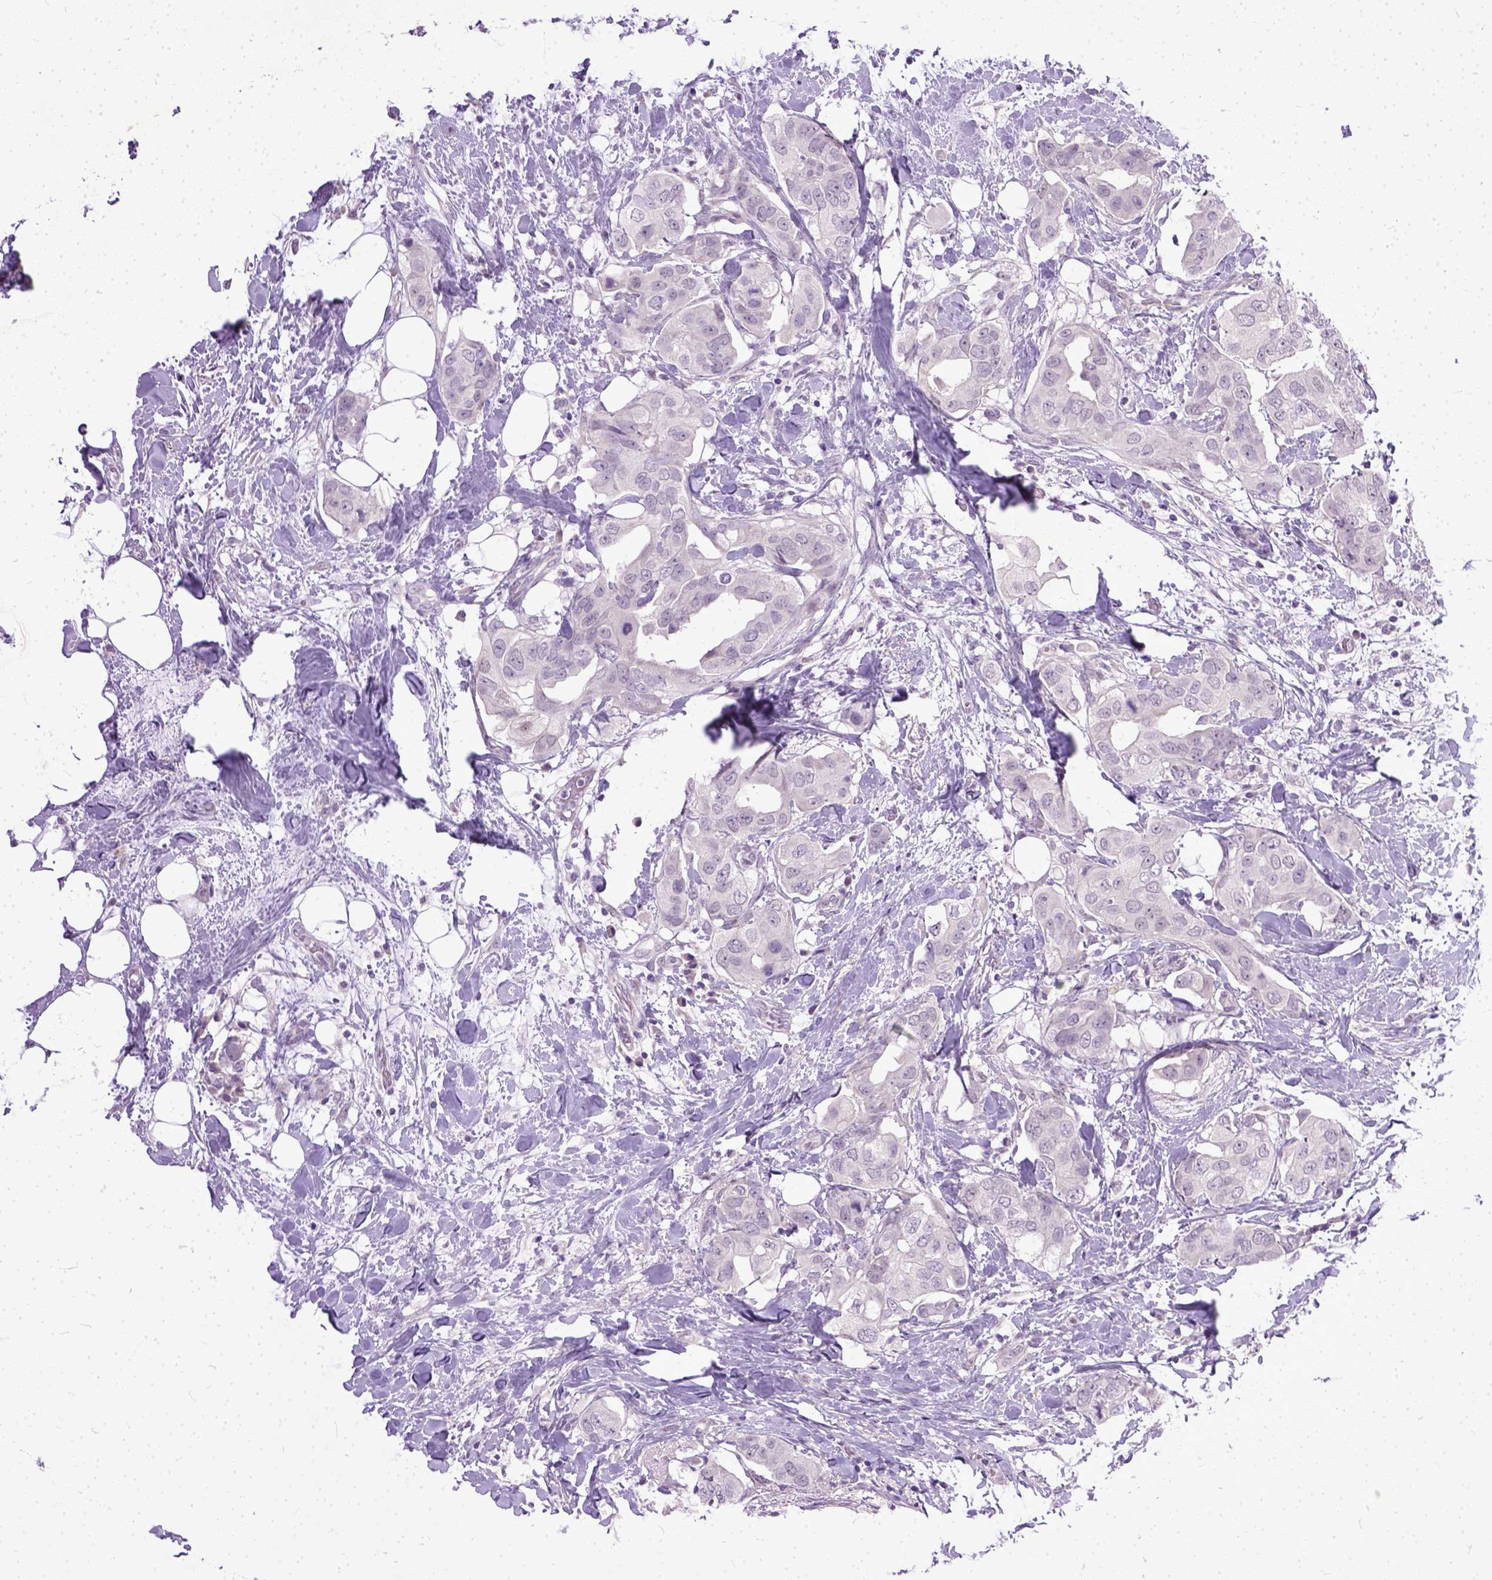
{"staining": {"intensity": "negative", "quantity": "none", "location": "none"}, "tissue": "breast cancer", "cell_type": "Tumor cells", "image_type": "cancer", "snomed": [{"axis": "morphology", "description": "Normal tissue, NOS"}, {"axis": "morphology", "description": "Duct carcinoma"}, {"axis": "topography", "description": "Breast"}], "caption": "This is an IHC histopathology image of invasive ductal carcinoma (breast). There is no staining in tumor cells.", "gene": "TCEAL7", "patient": {"sex": "female", "age": 40}}